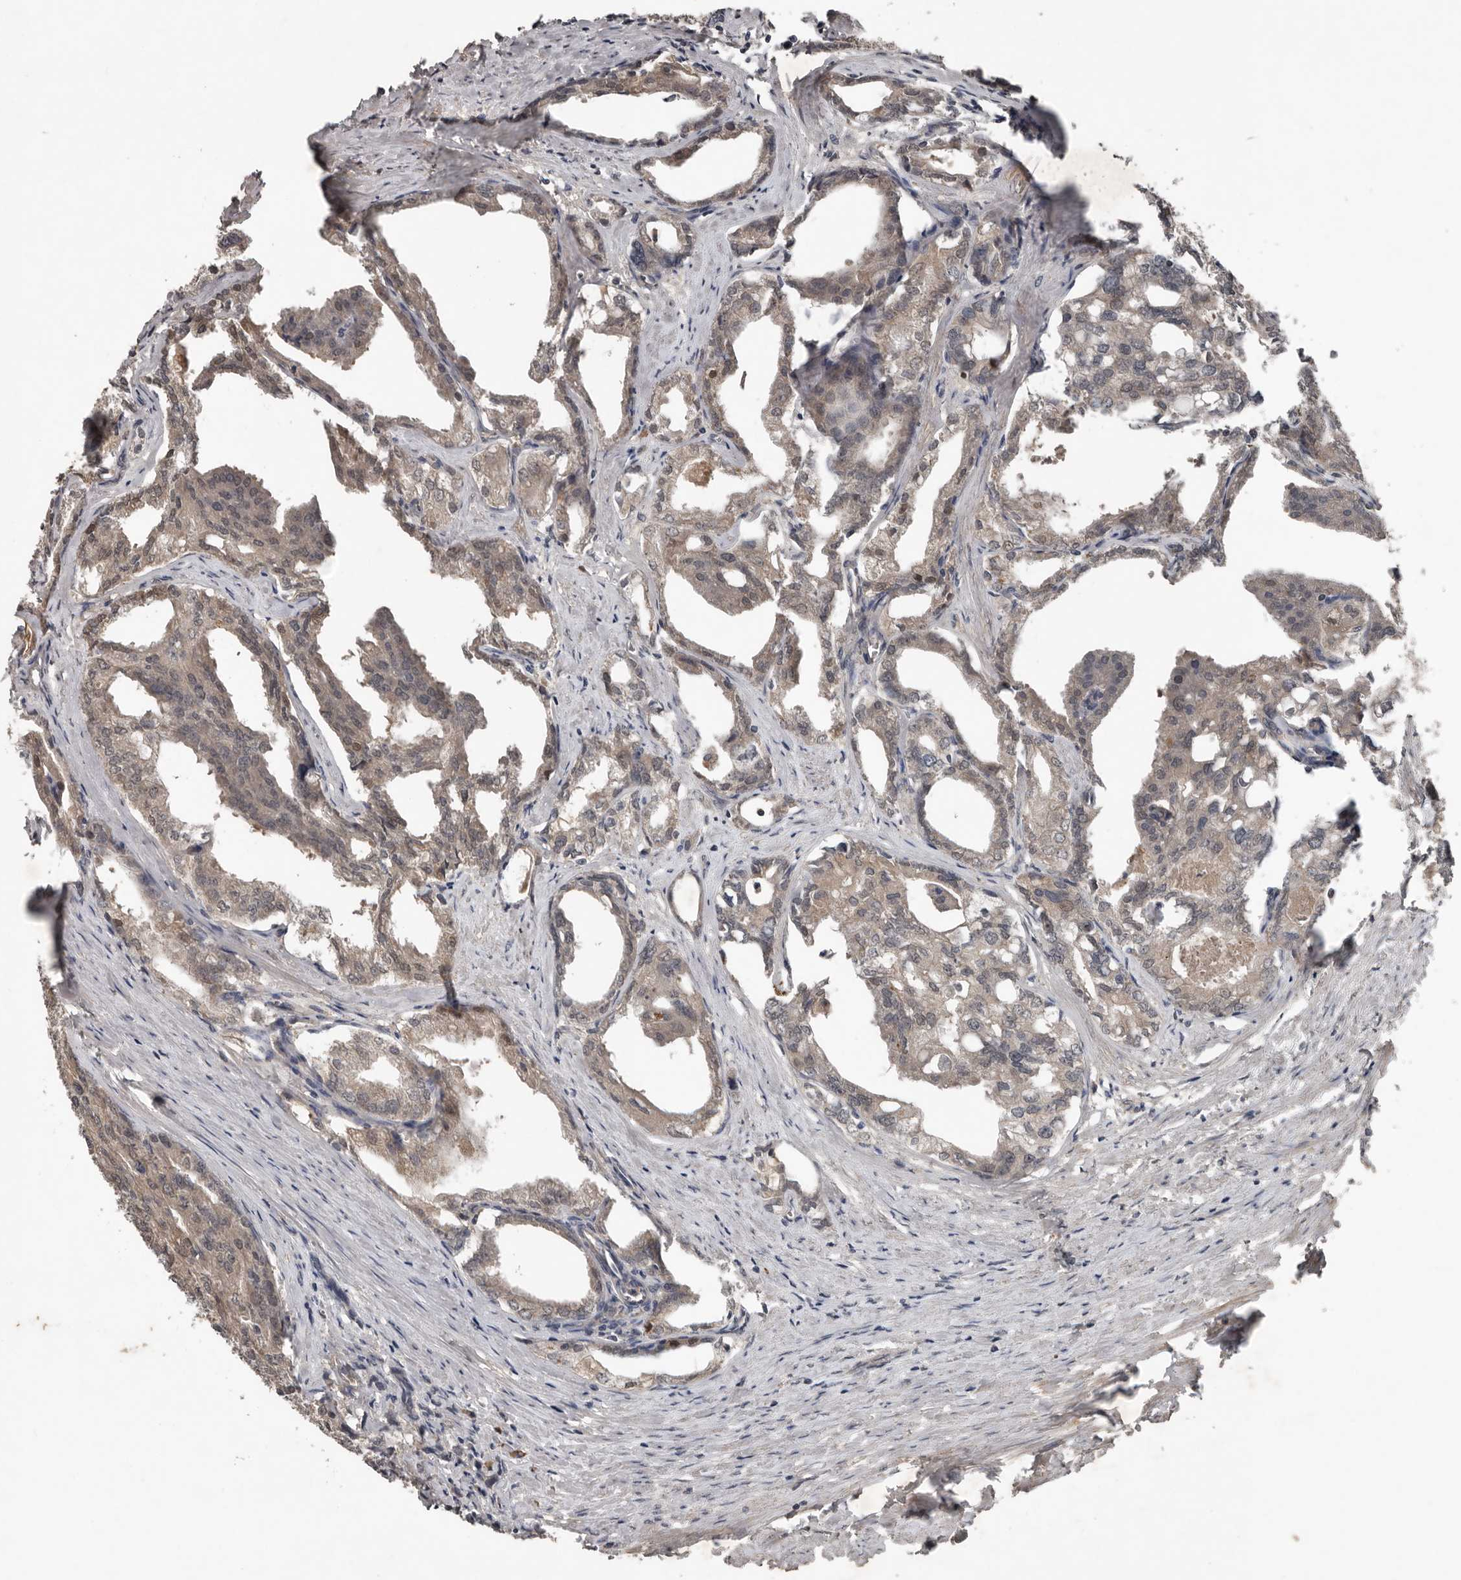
{"staining": {"intensity": "weak", "quantity": "25%-75%", "location": "cytoplasmic/membranous"}, "tissue": "prostate cancer", "cell_type": "Tumor cells", "image_type": "cancer", "snomed": [{"axis": "morphology", "description": "Adenocarcinoma, High grade"}, {"axis": "topography", "description": "Prostate"}], "caption": "Protein expression by immunohistochemistry shows weak cytoplasmic/membranous positivity in approximately 25%-75% of tumor cells in high-grade adenocarcinoma (prostate).", "gene": "DNAJB4", "patient": {"sex": "male", "age": 50}}